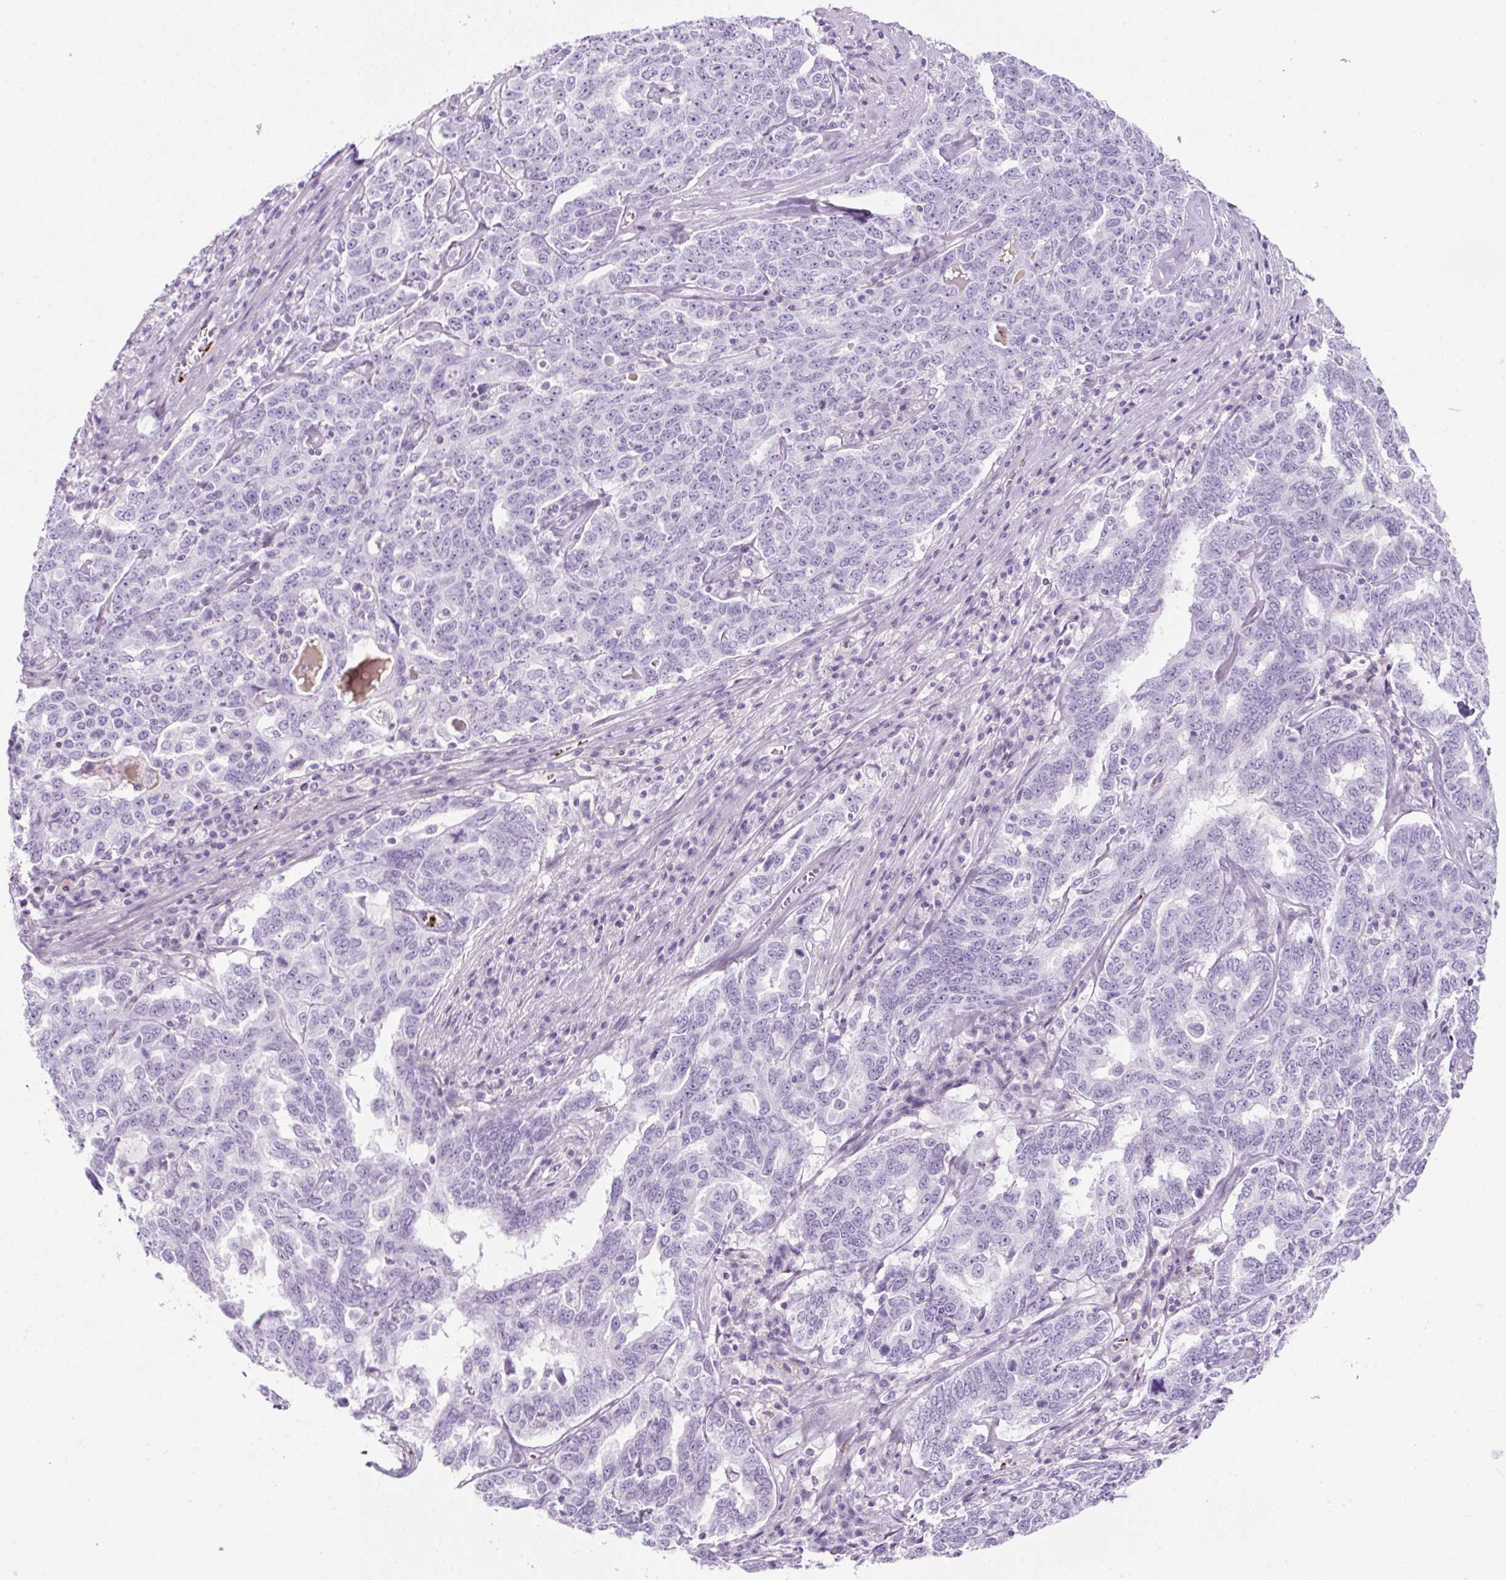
{"staining": {"intensity": "negative", "quantity": "none", "location": "none"}, "tissue": "ovarian cancer", "cell_type": "Tumor cells", "image_type": "cancer", "snomed": [{"axis": "morphology", "description": "Carcinoma, endometroid"}, {"axis": "topography", "description": "Ovary"}], "caption": "High magnification brightfield microscopy of ovarian endometroid carcinoma stained with DAB (3,3'-diaminobenzidine) (brown) and counterstained with hematoxylin (blue): tumor cells show no significant expression.", "gene": "PF4V1", "patient": {"sex": "female", "age": 62}}